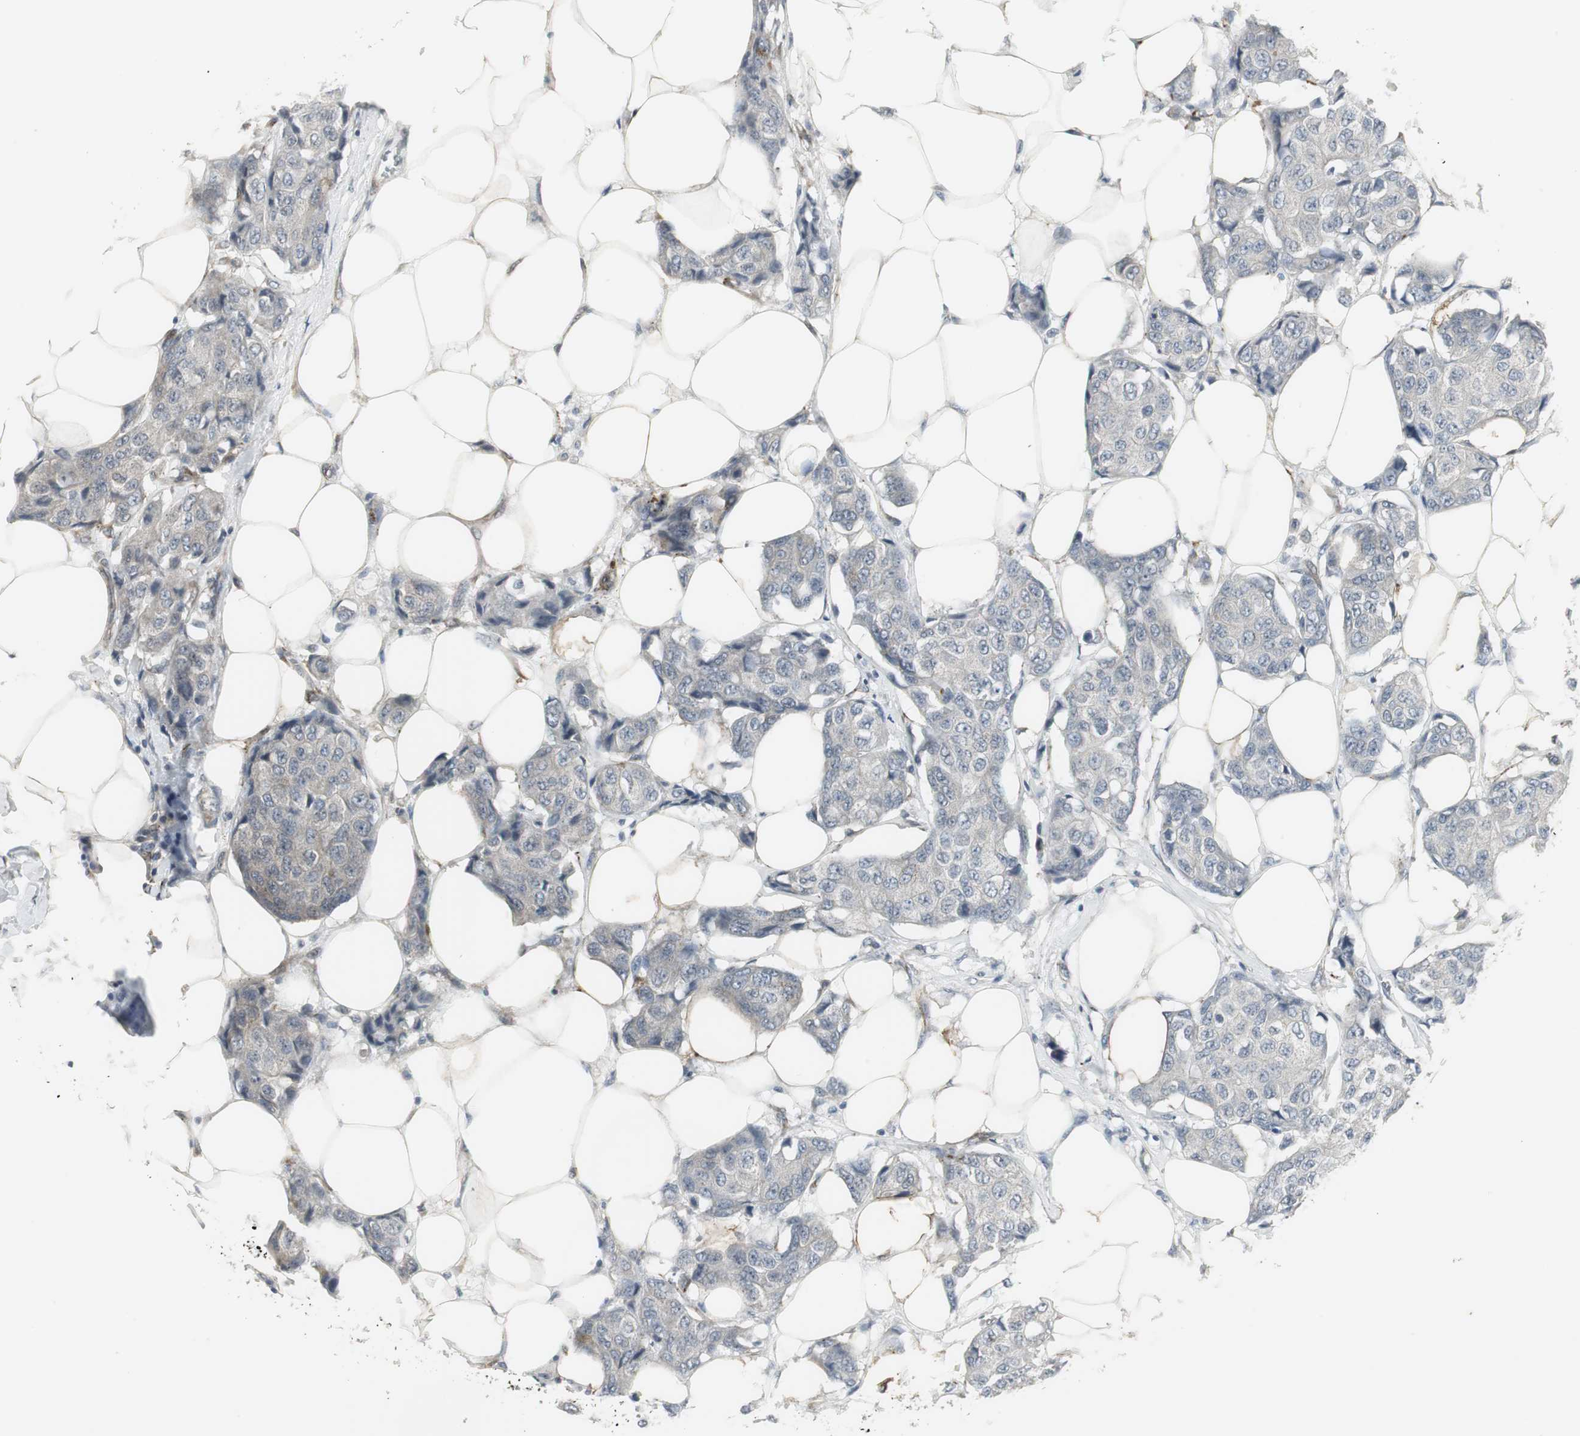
{"staining": {"intensity": "weak", "quantity": "<25%", "location": "cytoplasmic/membranous"}, "tissue": "breast cancer", "cell_type": "Tumor cells", "image_type": "cancer", "snomed": [{"axis": "morphology", "description": "Duct carcinoma"}, {"axis": "topography", "description": "Breast"}], "caption": "High power microscopy photomicrograph of an immunohistochemistry (IHC) histopathology image of infiltrating ductal carcinoma (breast), revealing no significant expression in tumor cells.", "gene": "SCYL3", "patient": {"sex": "female", "age": 80}}